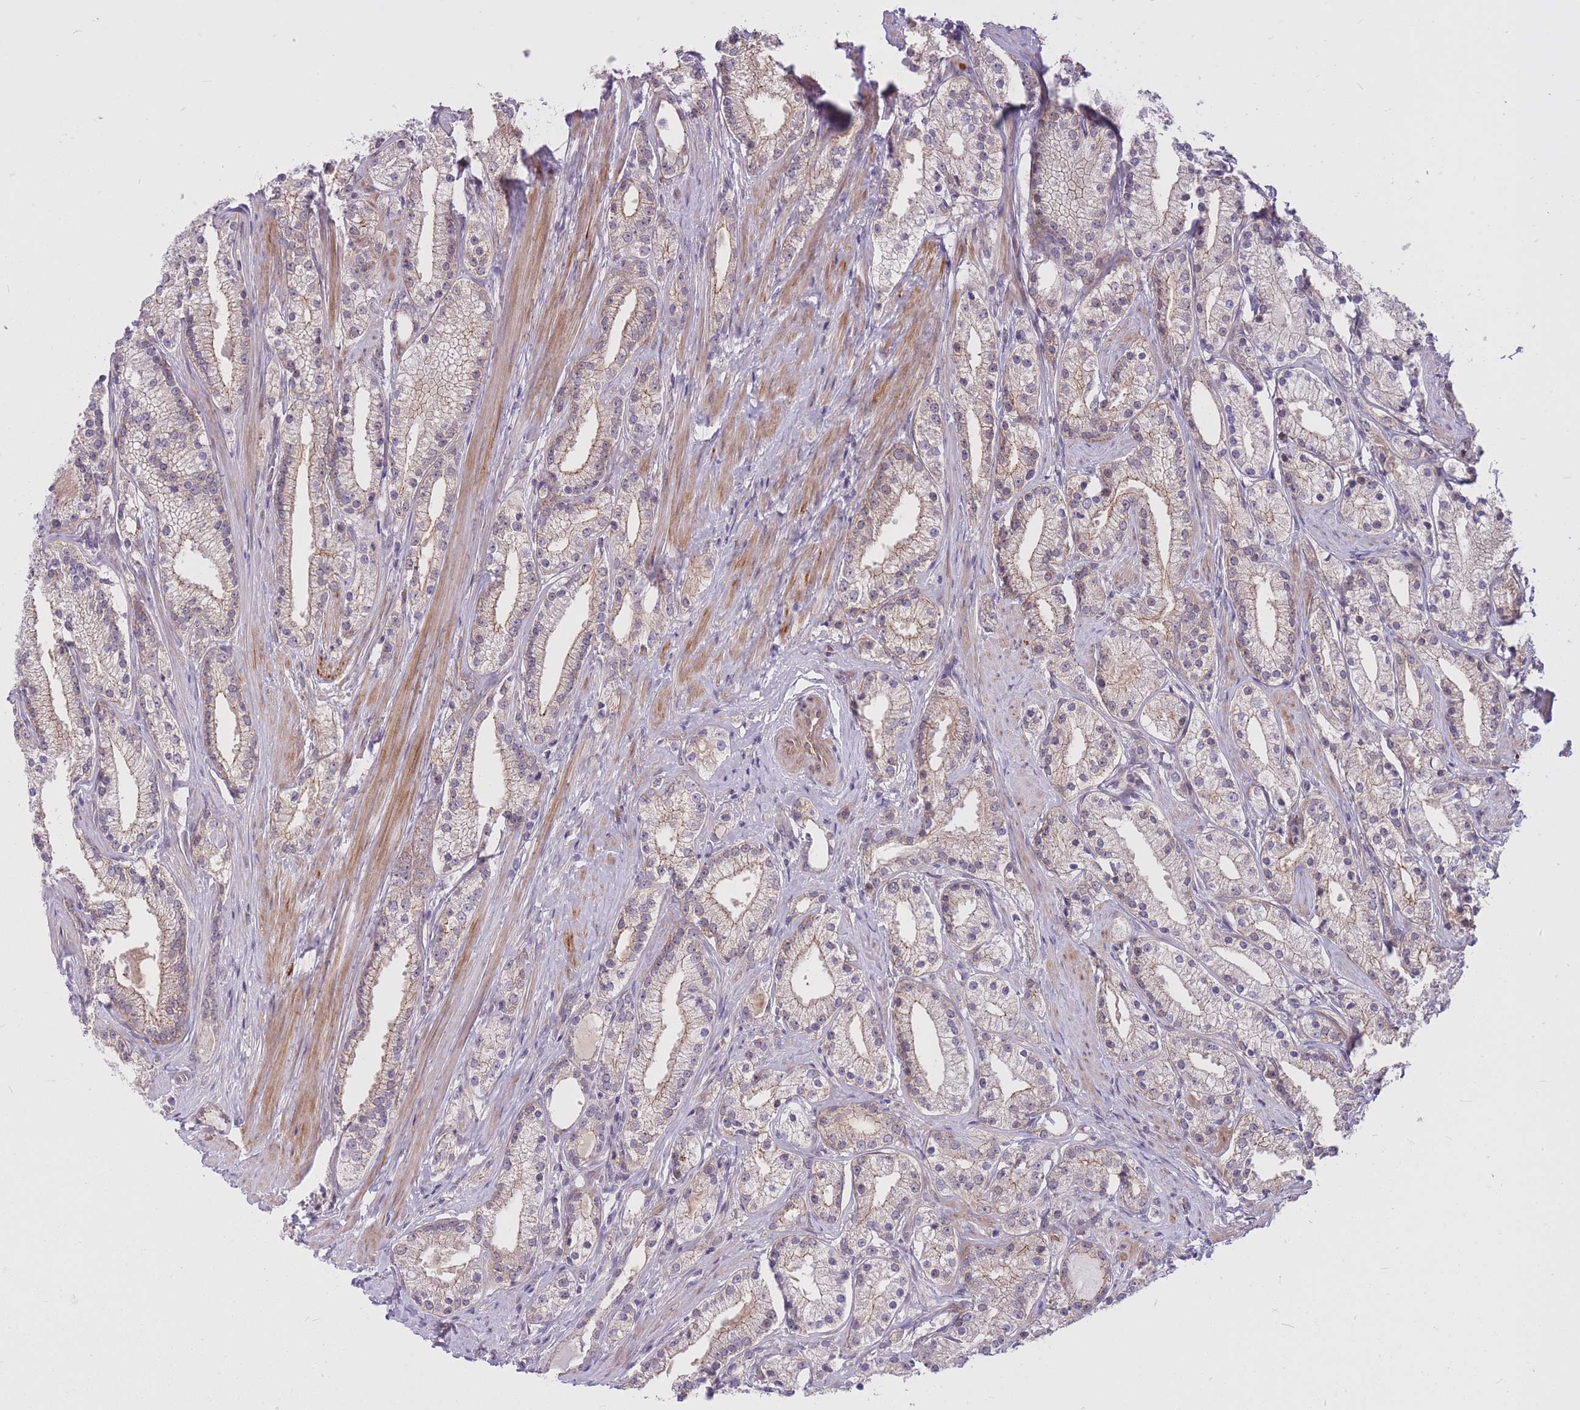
{"staining": {"intensity": "weak", "quantity": "<25%", "location": "cytoplasmic/membranous"}, "tissue": "prostate cancer", "cell_type": "Tumor cells", "image_type": "cancer", "snomed": [{"axis": "morphology", "description": "Adenocarcinoma, Low grade"}, {"axis": "topography", "description": "Prostate"}], "caption": "The image displays no significant staining in tumor cells of adenocarcinoma (low-grade) (prostate). (DAB immunohistochemistry, high magnification).", "gene": "TCF20", "patient": {"sex": "male", "age": 57}}